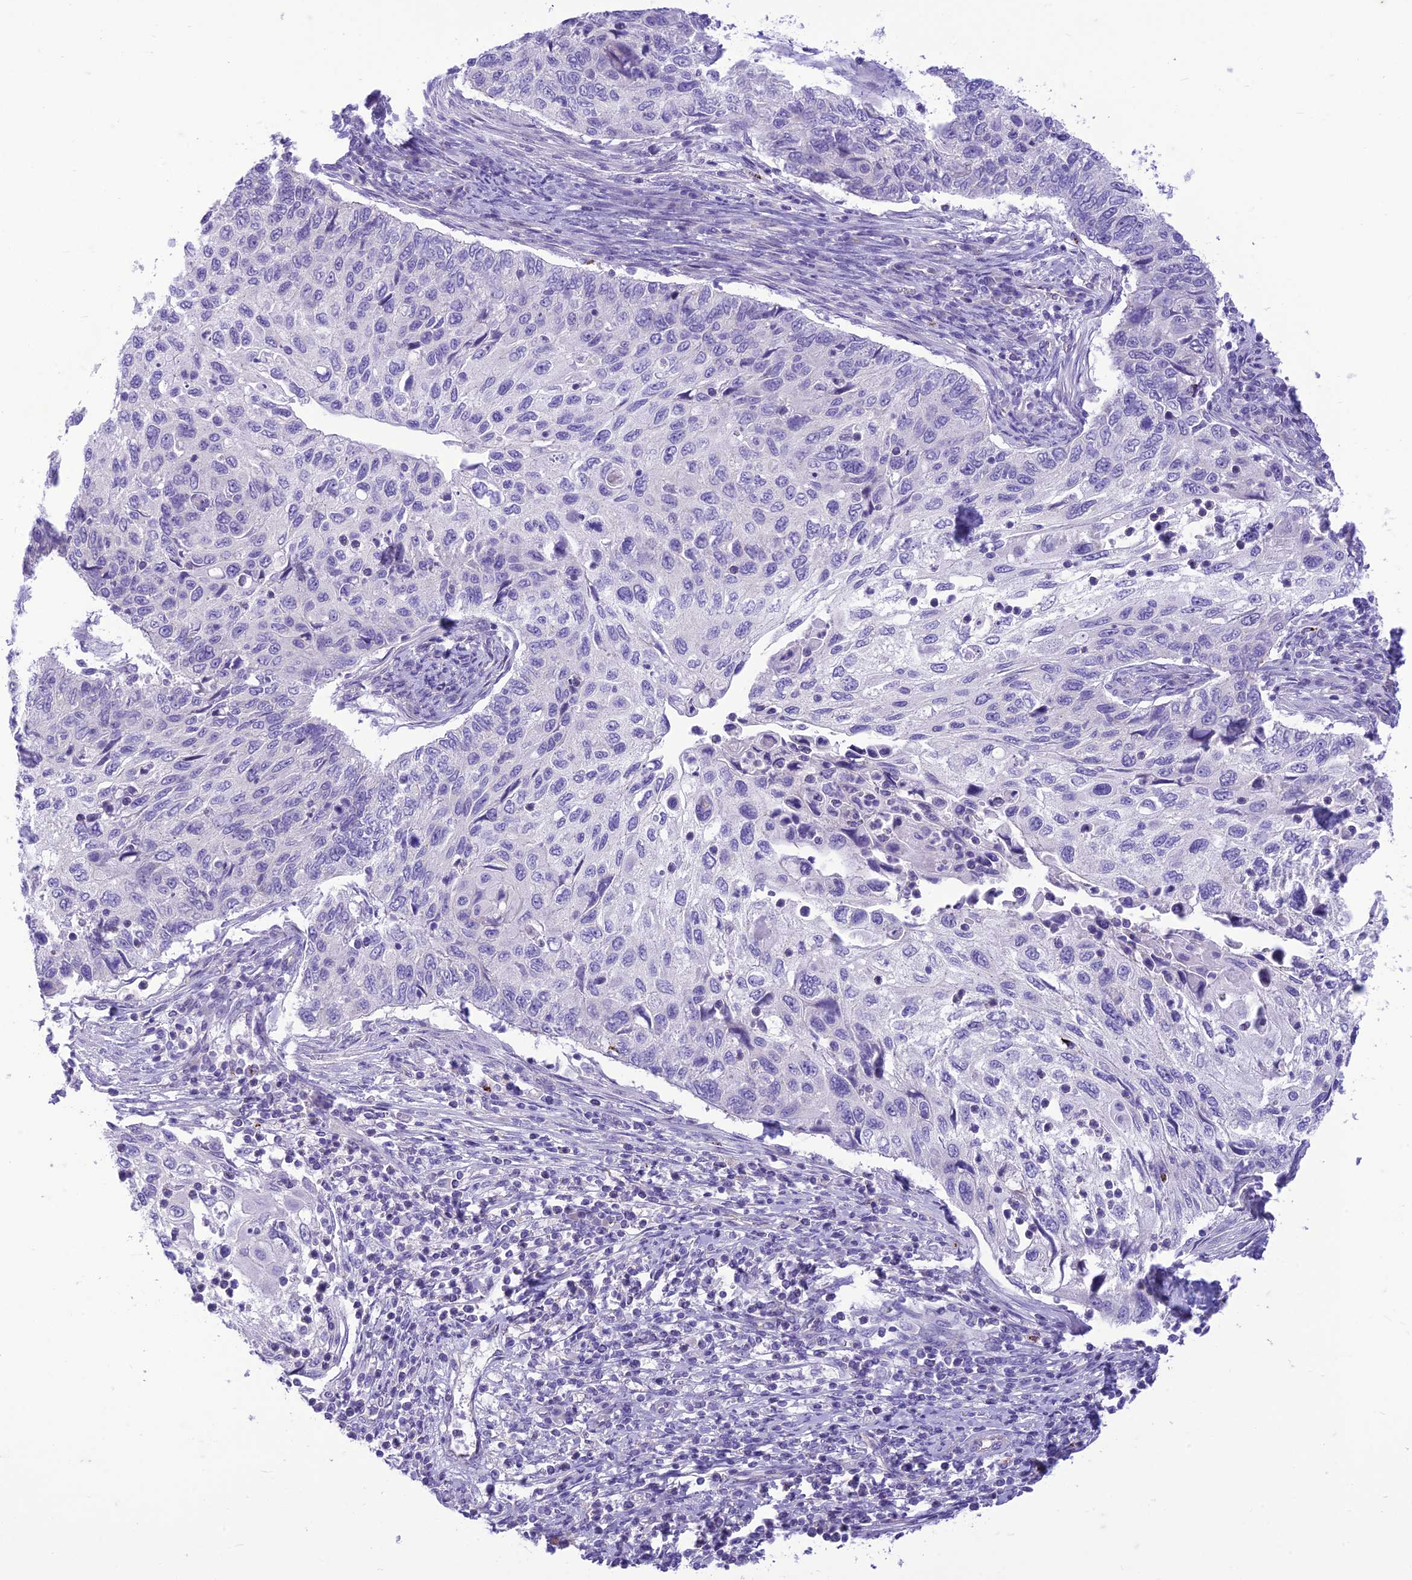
{"staining": {"intensity": "negative", "quantity": "none", "location": "none"}, "tissue": "cervical cancer", "cell_type": "Tumor cells", "image_type": "cancer", "snomed": [{"axis": "morphology", "description": "Squamous cell carcinoma, NOS"}, {"axis": "topography", "description": "Cervix"}], "caption": "This photomicrograph is of squamous cell carcinoma (cervical) stained with immunohistochemistry to label a protein in brown with the nuclei are counter-stained blue. There is no expression in tumor cells. (DAB immunohistochemistry (IHC) with hematoxylin counter stain).", "gene": "DHDH", "patient": {"sex": "female", "age": 70}}